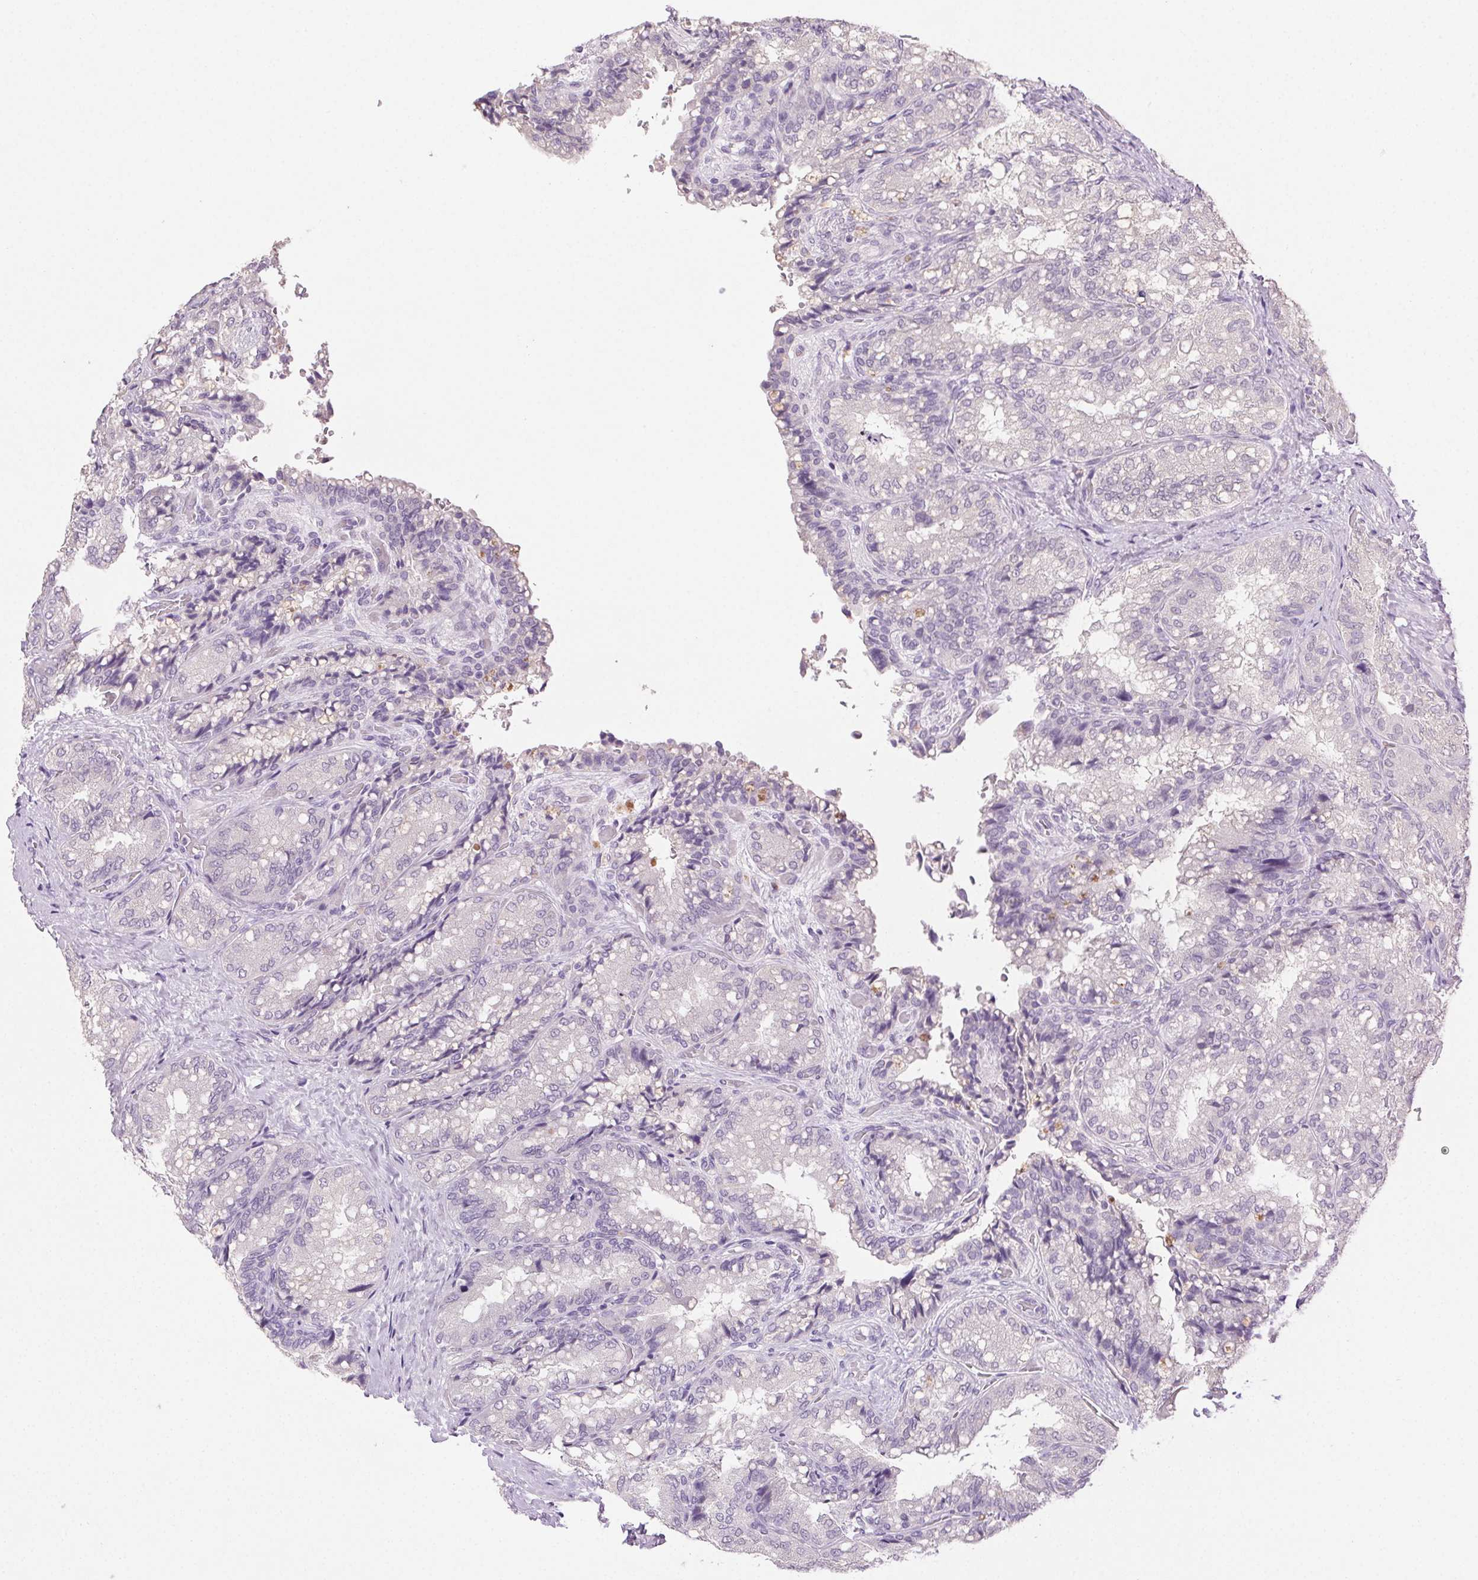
{"staining": {"intensity": "negative", "quantity": "none", "location": "none"}, "tissue": "seminal vesicle", "cell_type": "Glandular cells", "image_type": "normal", "snomed": [{"axis": "morphology", "description": "Normal tissue, NOS"}, {"axis": "topography", "description": "Seminal veicle"}], "caption": "IHC histopathology image of unremarkable human seminal vesicle stained for a protein (brown), which reveals no positivity in glandular cells. (IHC, brightfield microscopy, high magnification).", "gene": "CLDN10", "patient": {"sex": "male", "age": 57}}